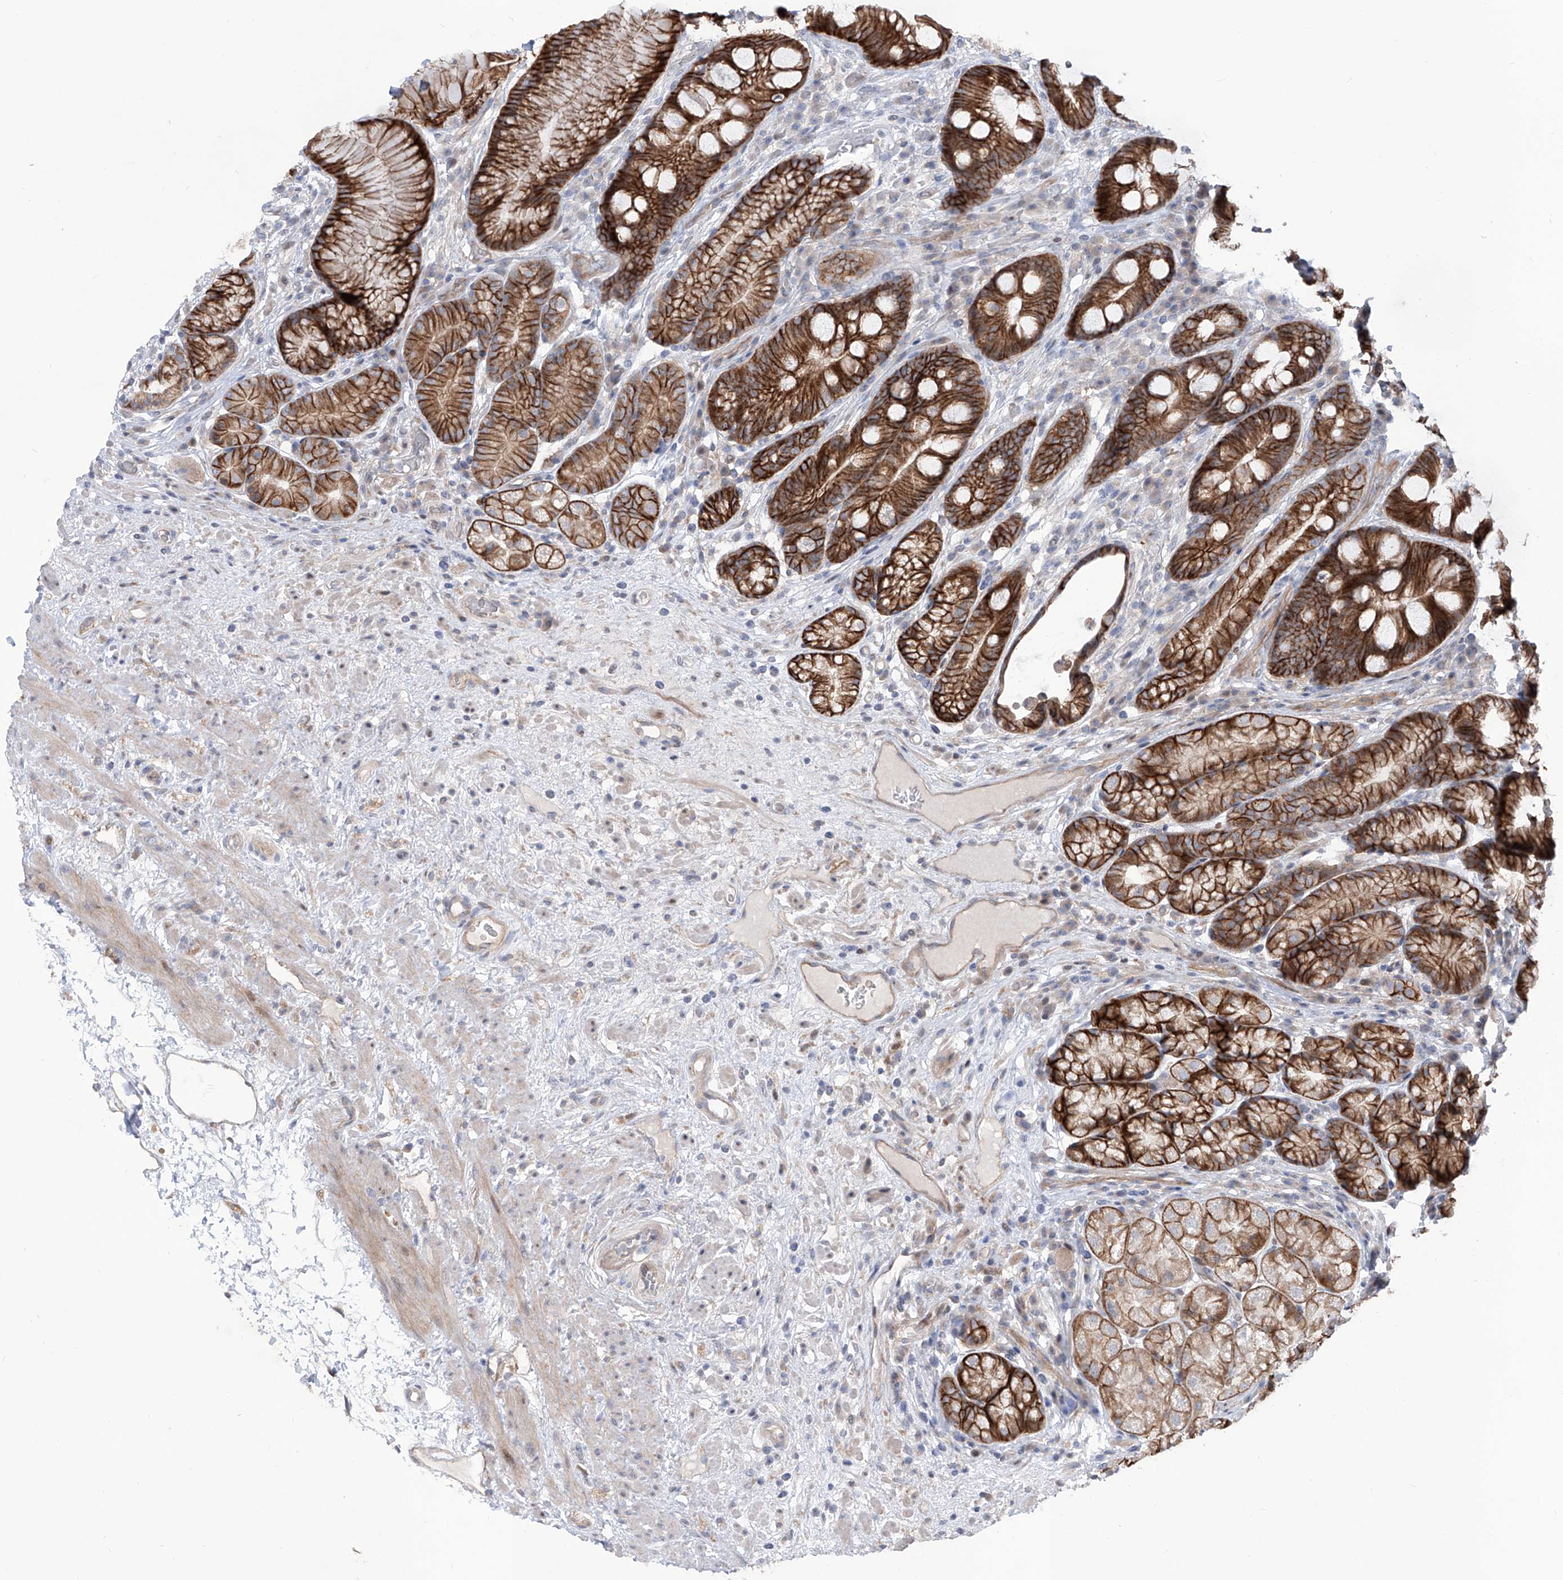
{"staining": {"intensity": "strong", "quantity": "25%-75%", "location": "cytoplasmic/membranous"}, "tissue": "stomach", "cell_type": "Glandular cells", "image_type": "normal", "snomed": [{"axis": "morphology", "description": "Normal tissue, NOS"}, {"axis": "topography", "description": "Stomach"}], "caption": "Brown immunohistochemical staining in normal human stomach demonstrates strong cytoplasmic/membranous staining in approximately 25%-75% of glandular cells.", "gene": "LRRC1", "patient": {"sex": "male", "age": 57}}